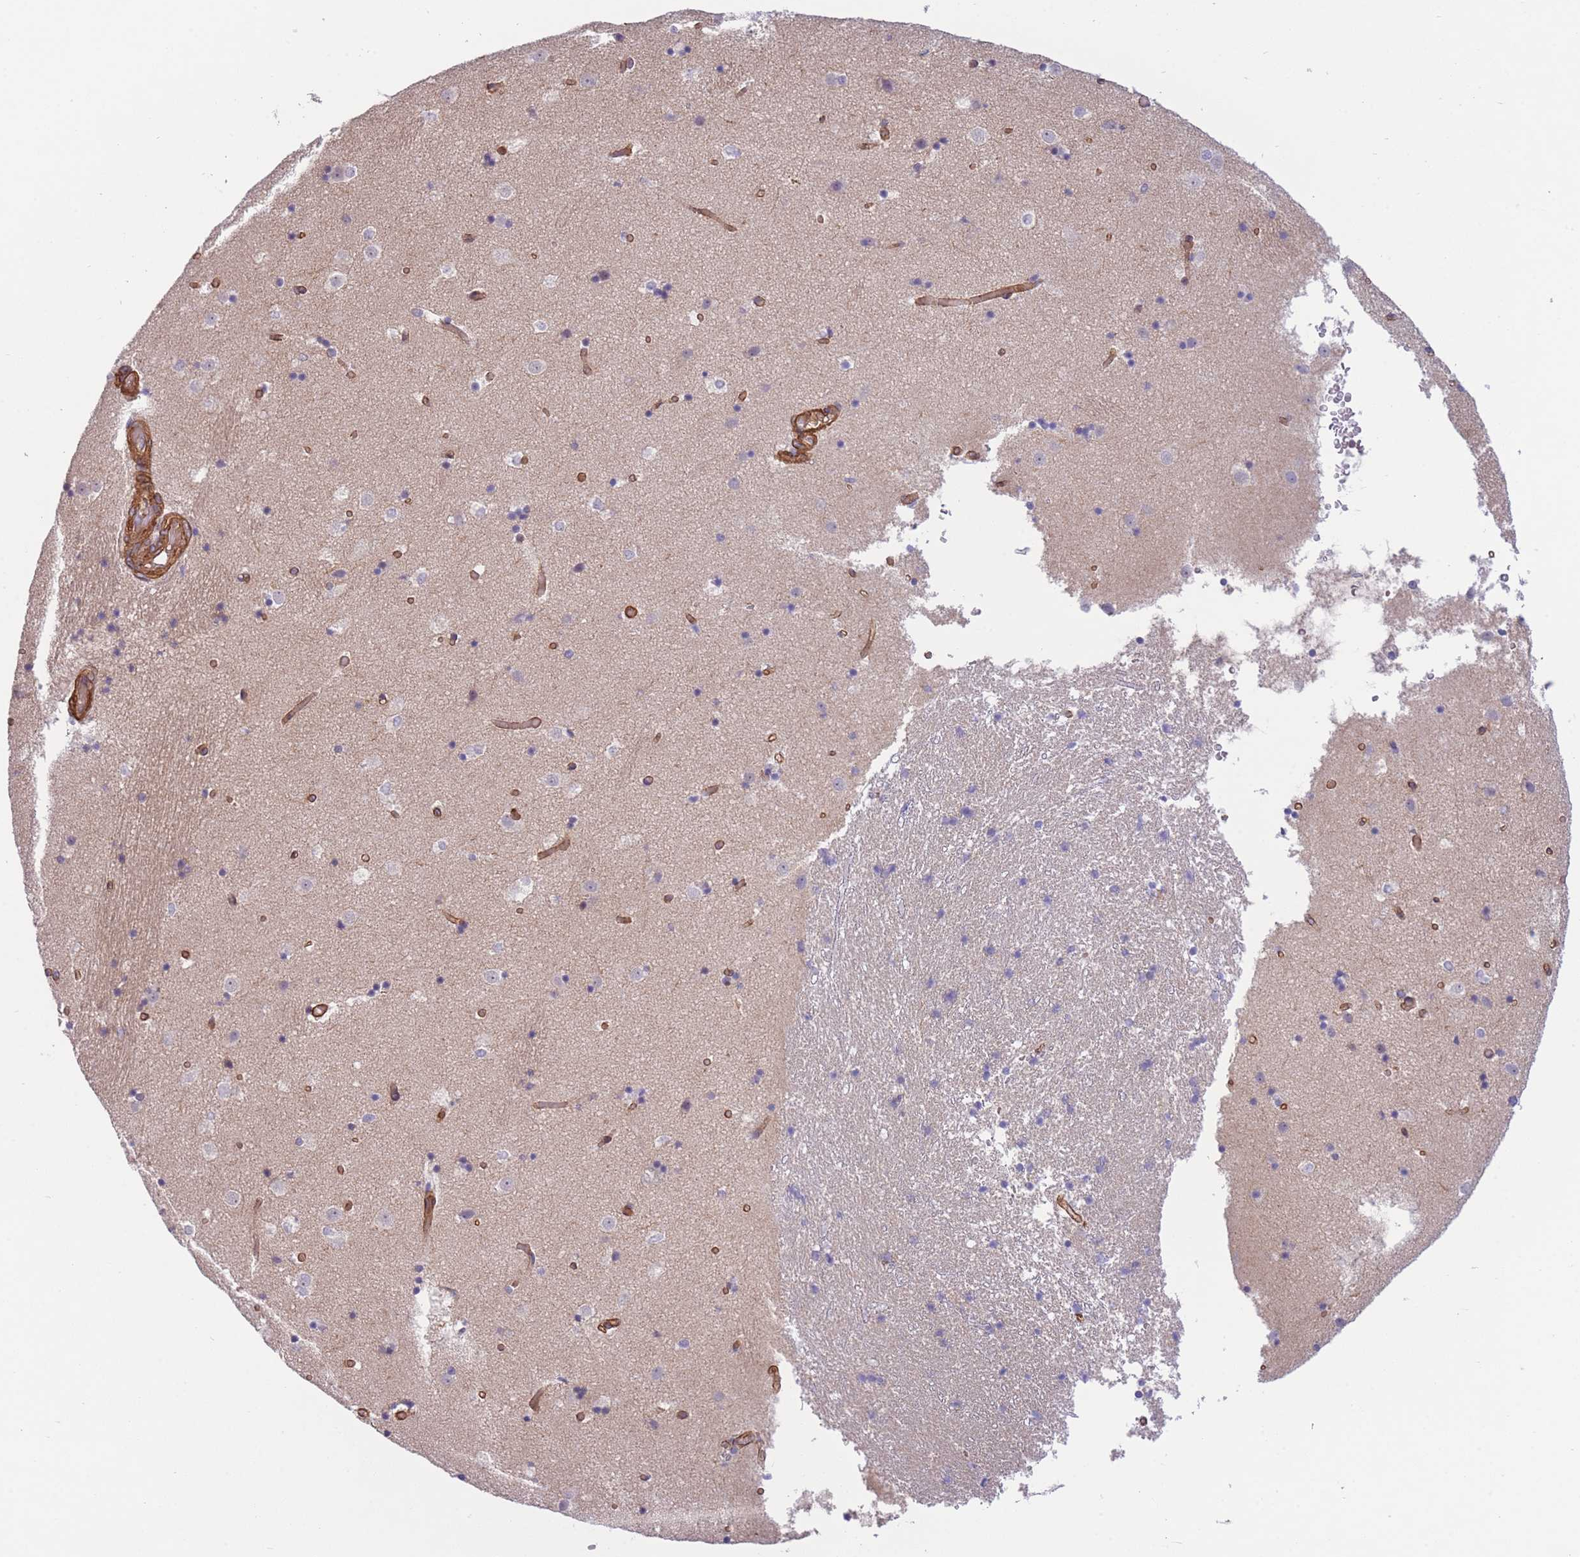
{"staining": {"intensity": "negative", "quantity": "none", "location": "none"}, "tissue": "caudate", "cell_type": "Glial cells", "image_type": "normal", "snomed": [{"axis": "morphology", "description": "Normal tissue, NOS"}, {"axis": "topography", "description": "Lateral ventricle wall"}], "caption": "The histopathology image exhibits no significant expression in glial cells of caudate. (DAB immunohistochemistry (IHC) with hematoxylin counter stain).", "gene": "CDC25B", "patient": {"sex": "female", "age": 52}}